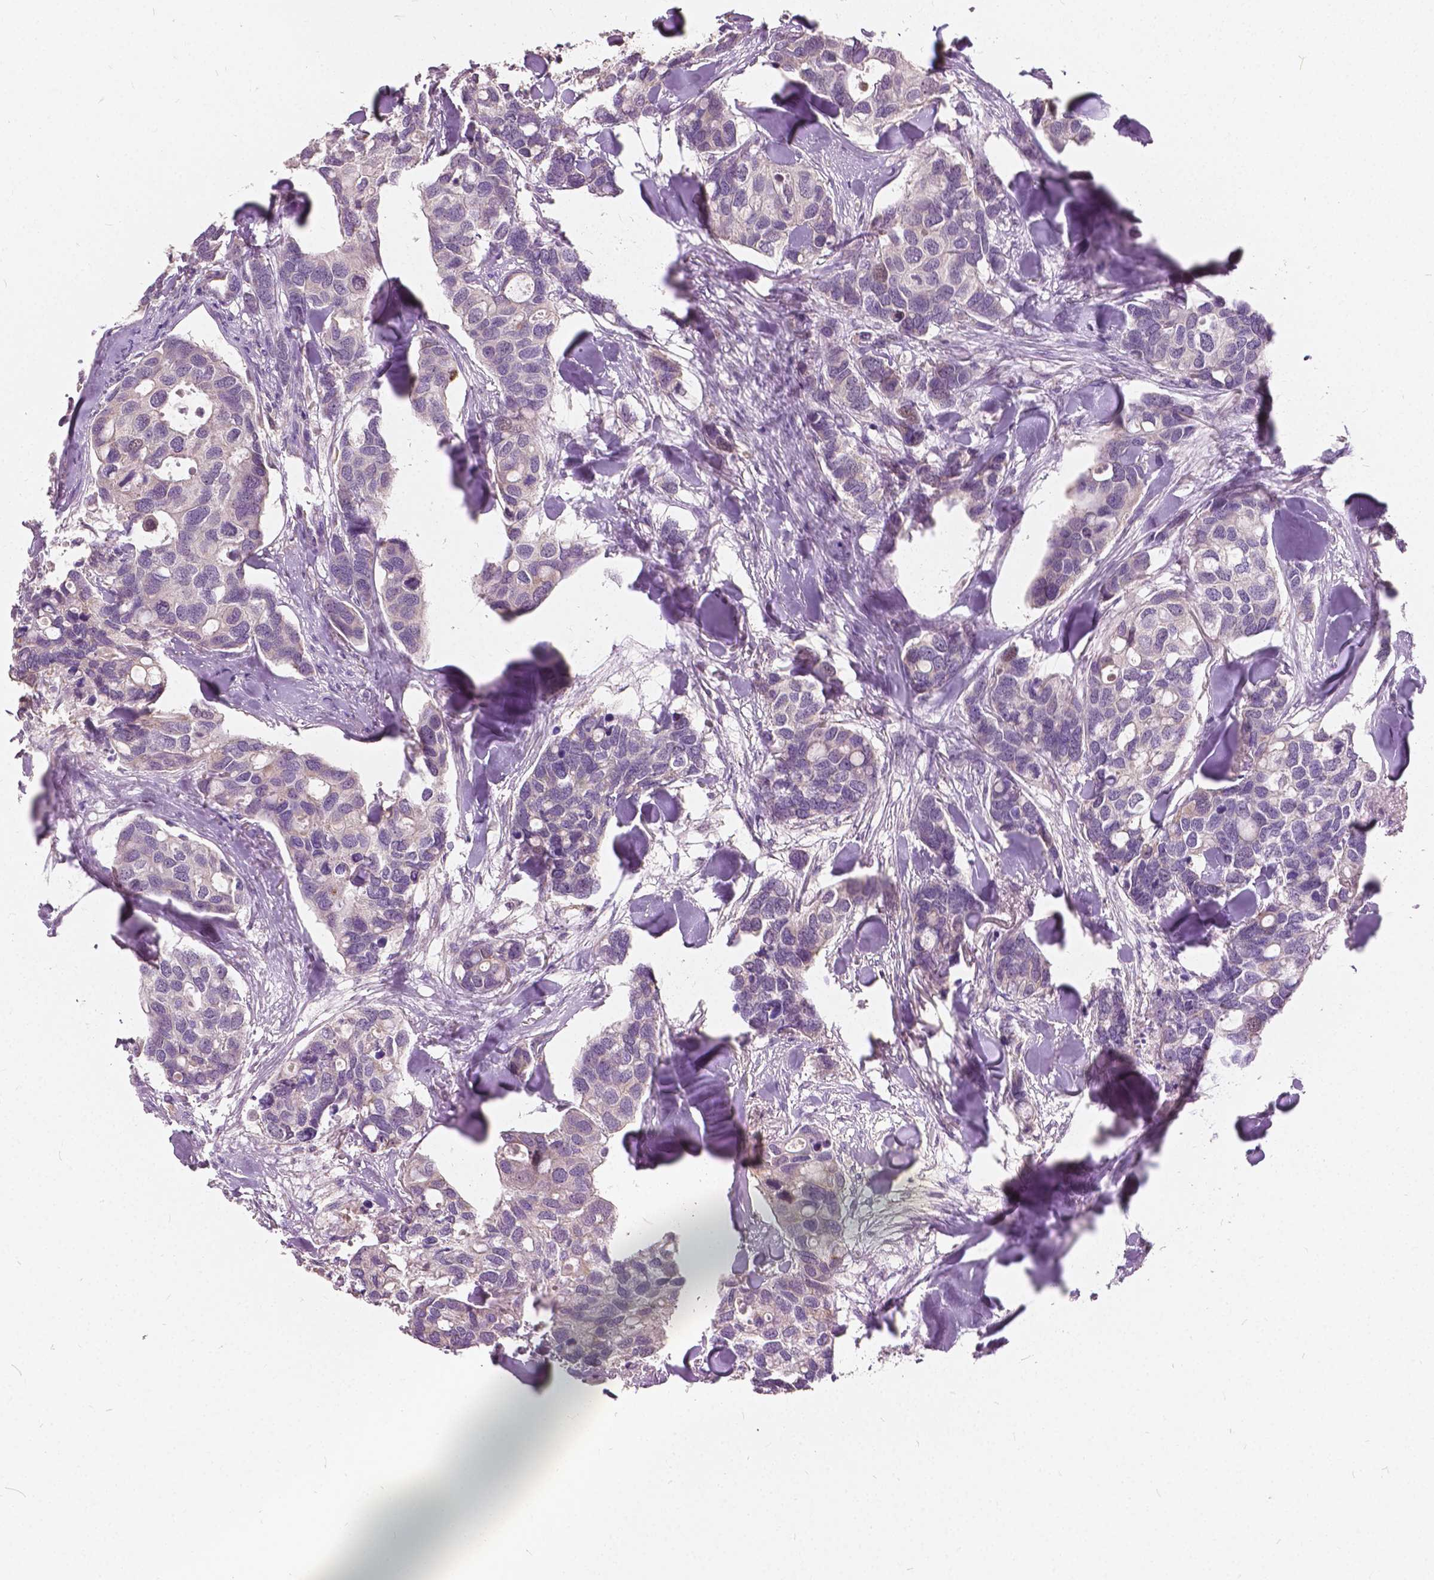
{"staining": {"intensity": "negative", "quantity": "none", "location": "none"}, "tissue": "breast cancer", "cell_type": "Tumor cells", "image_type": "cancer", "snomed": [{"axis": "morphology", "description": "Duct carcinoma"}, {"axis": "topography", "description": "Breast"}], "caption": "IHC histopathology image of breast cancer stained for a protein (brown), which exhibits no expression in tumor cells.", "gene": "DLX6", "patient": {"sex": "female", "age": 83}}